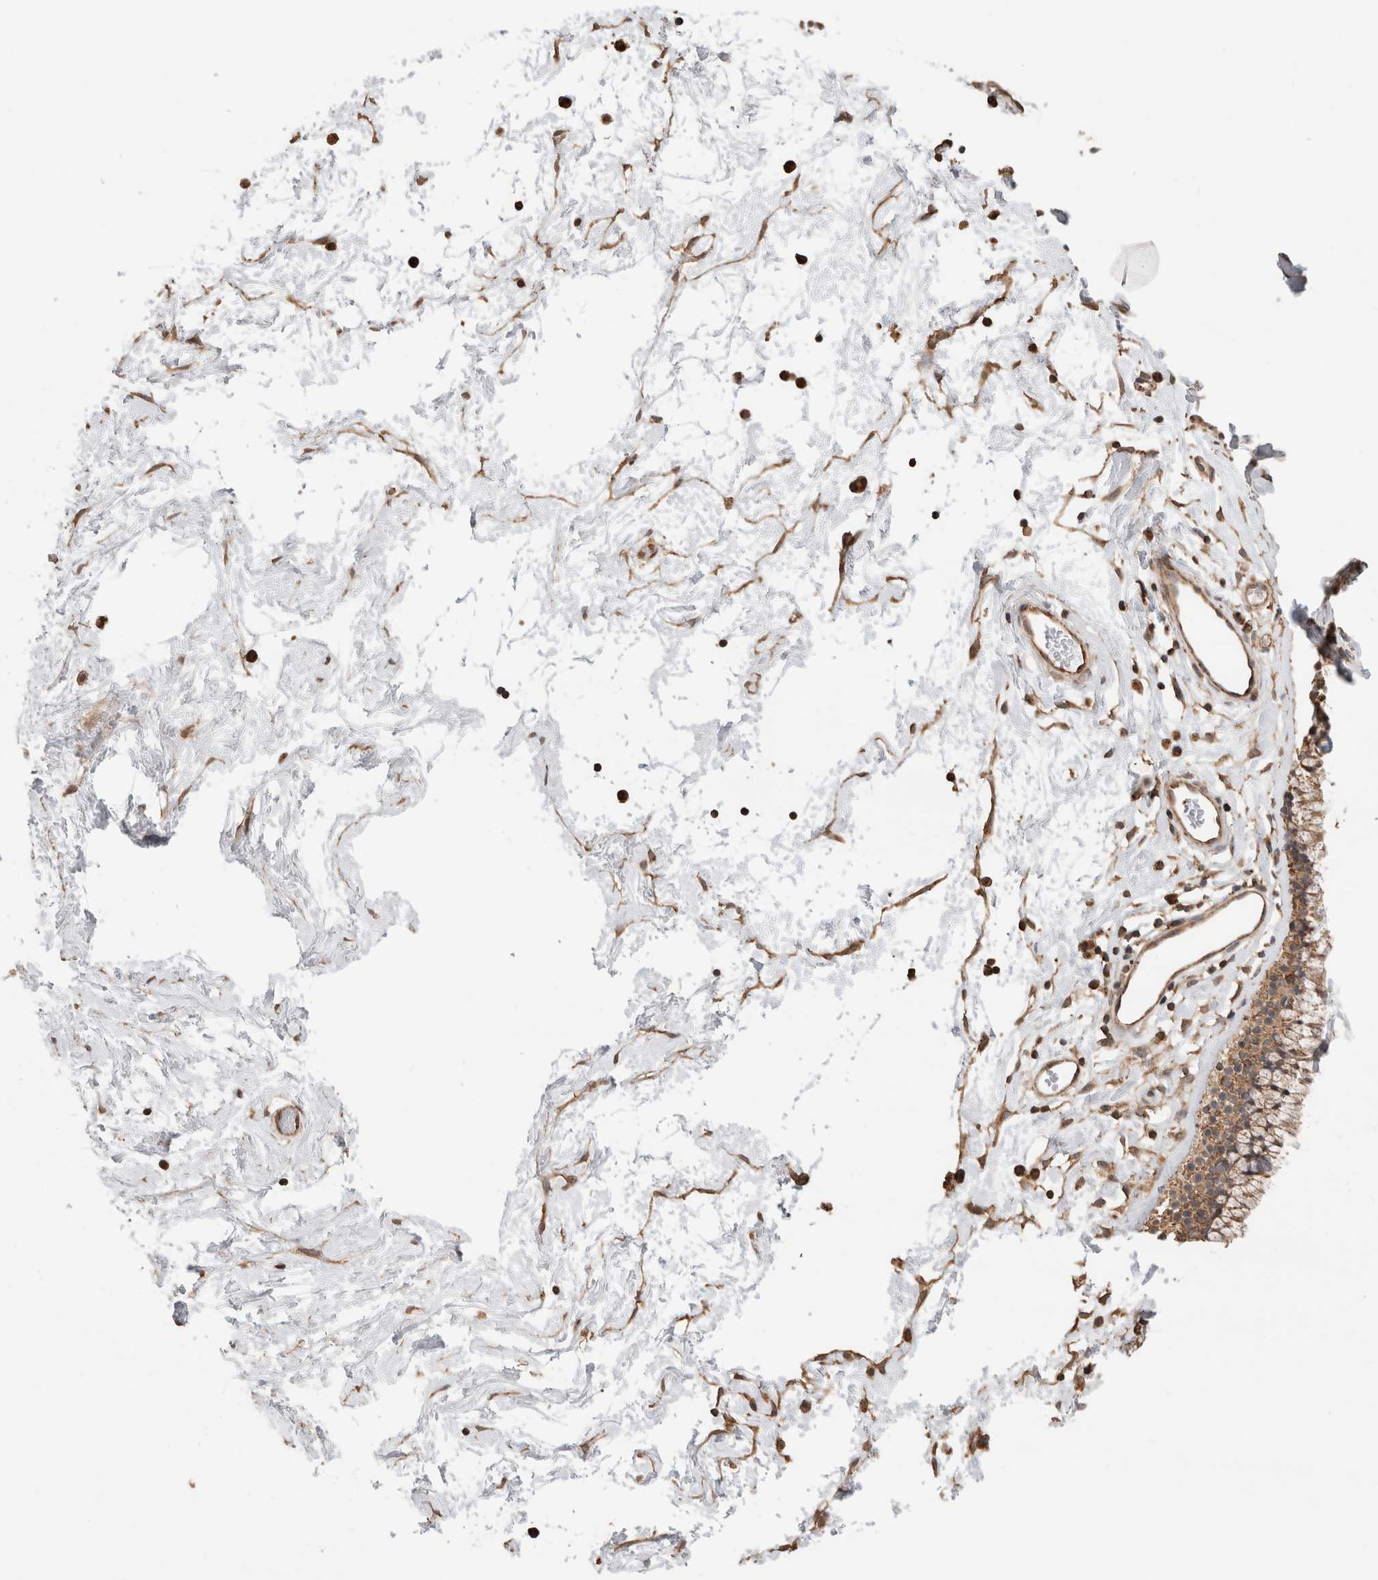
{"staining": {"intensity": "moderate", "quantity": ">75%", "location": "cytoplasmic/membranous"}, "tissue": "nasopharynx", "cell_type": "Respiratory epithelial cells", "image_type": "normal", "snomed": [{"axis": "morphology", "description": "Normal tissue, NOS"}, {"axis": "morphology", "description": "Inflammation, NOS"}, {"axis": "topography", "description": "Nasopharynx"}], "caption": "A micrograph of nasopharynx stained for a protein displays moderate cytoplasmic/membranous brown staining in respiratory epithelial cells. (Brightfield microscopy of DAB IHC at high magnification).", "gene": "IMMP2L", "patient": {"sex": "male", "age": 48}}